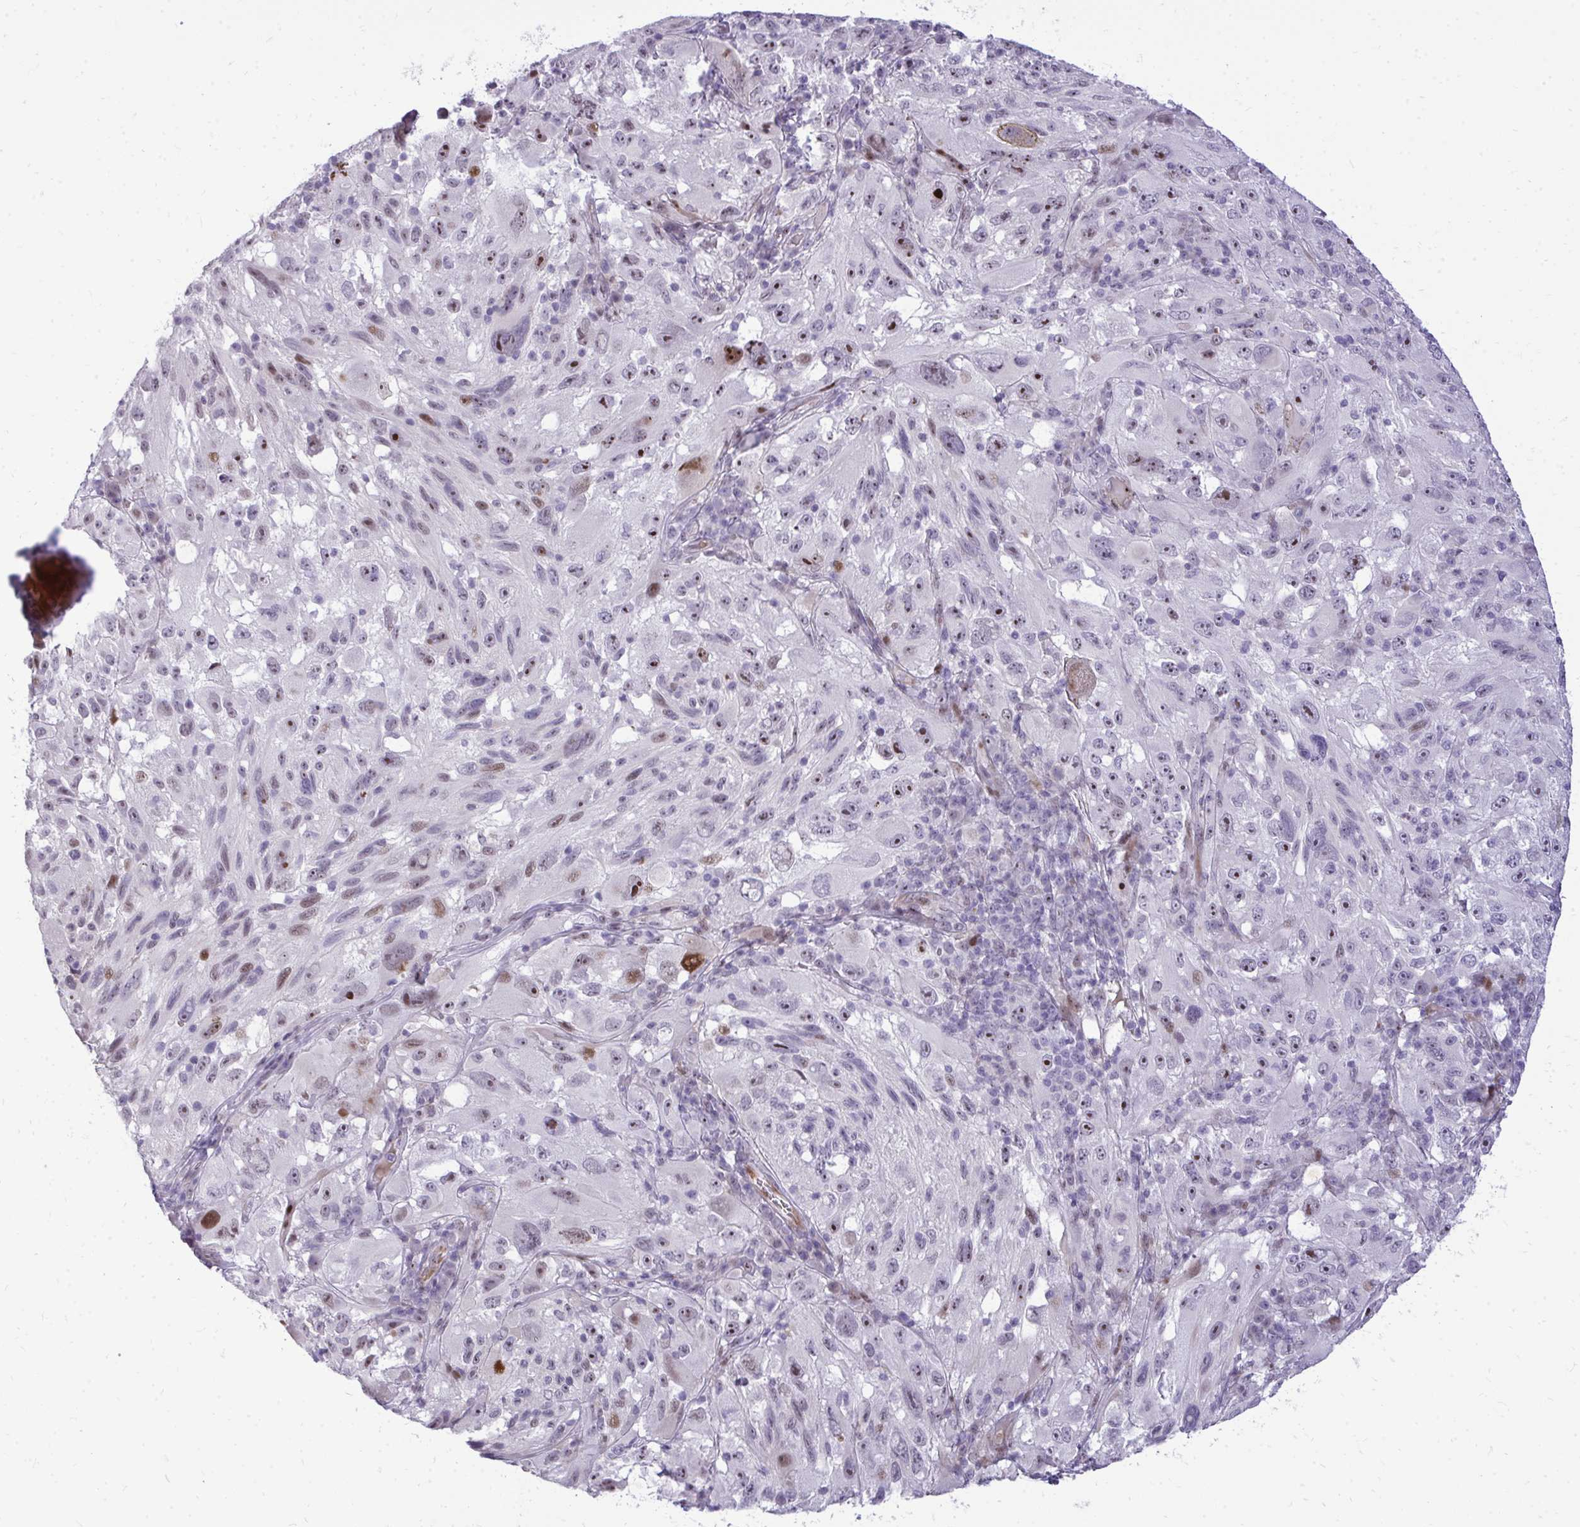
{"staining": {"intensity": "moderate", "quantity": "25%-75%", "location": "nuclear"}, "tissue": "melanoma", "cell_type": "Tumor cells", "image_type": "cancer", "snomed": [{"axis": "morphology", "description": "Malignant melanoma, NOS"}, {"axis": "topography", "description": "Skin"}], "caption": "Immunohistochemical staining of human melanoma exhibits medium levels of moderate nuclear protein positivity in approximately 25%-75% of tumor cells. (Brightfield microscopy of DAB IHC at high magnification).", "gene": "DLX4", "patient": {"sex": "female", "age": 71}}